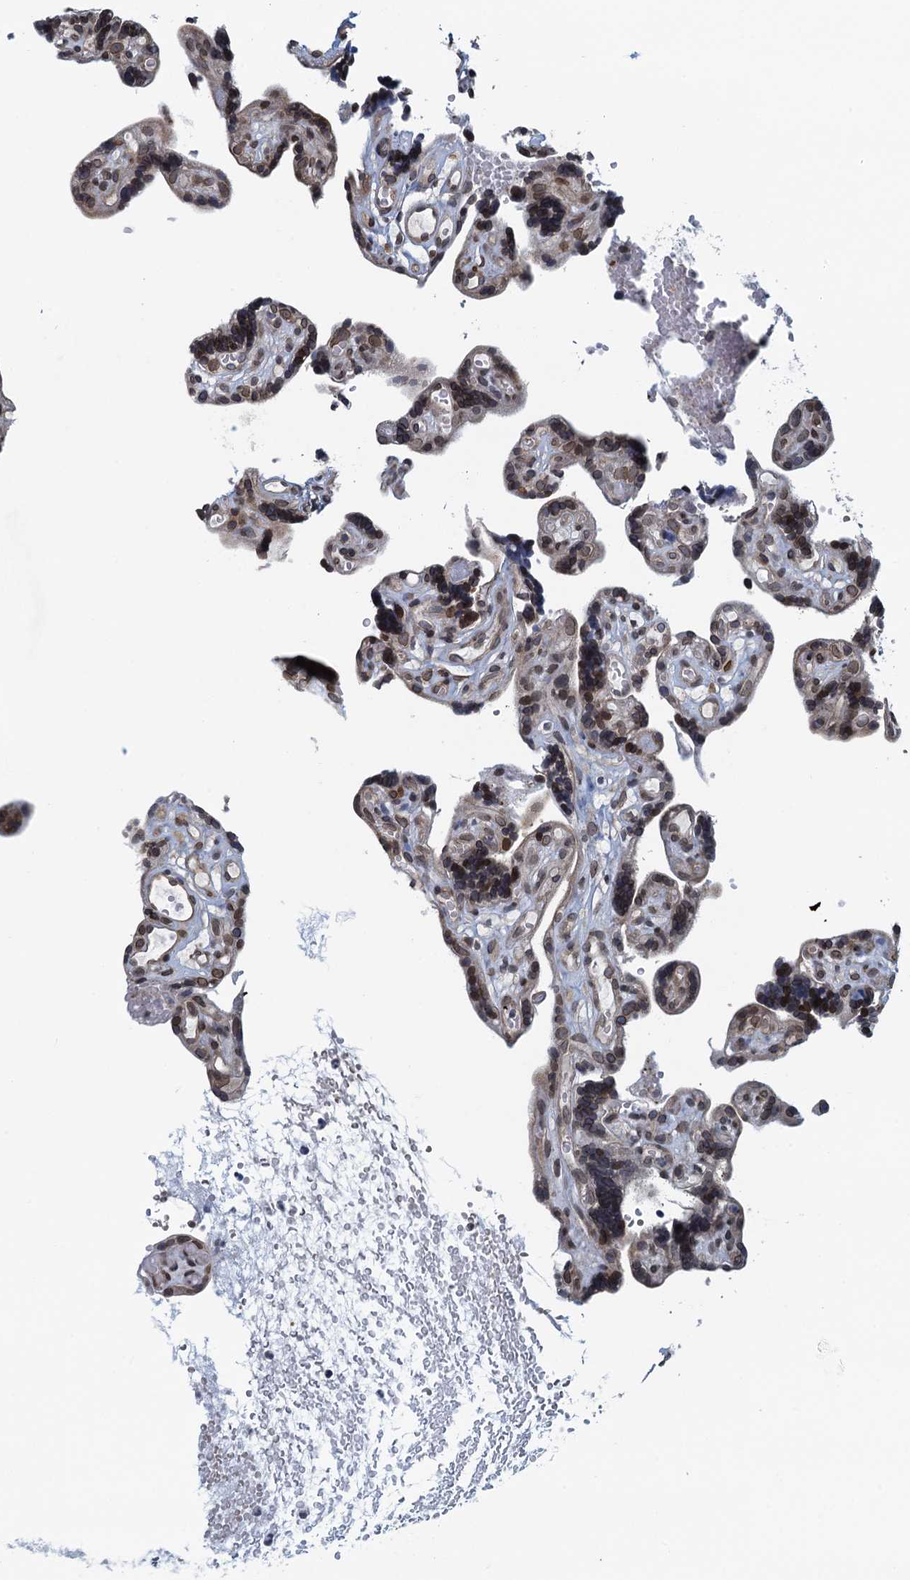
{"staining": {"intensity": "weak", "quantity": ">75%", "location": "cytoplasmic/membranous,nuclear"}, "tissue": "placenta", "cell_type": "Decidual cells", "image_type": "normal", "snomed": [{"axis": "morphology", "description": "Normal tissue, NOS"}, {"axis": "topography", "description": "Placenta"}], "caption": "Weak cytoplasmic/membranous,nuclear staining for a protein is seen in approximately >75% of decidual cells of benign placenta using immunohistochemistry.", "gene": "CCDC34", "patient": {"sex": "female", "age": 30}}